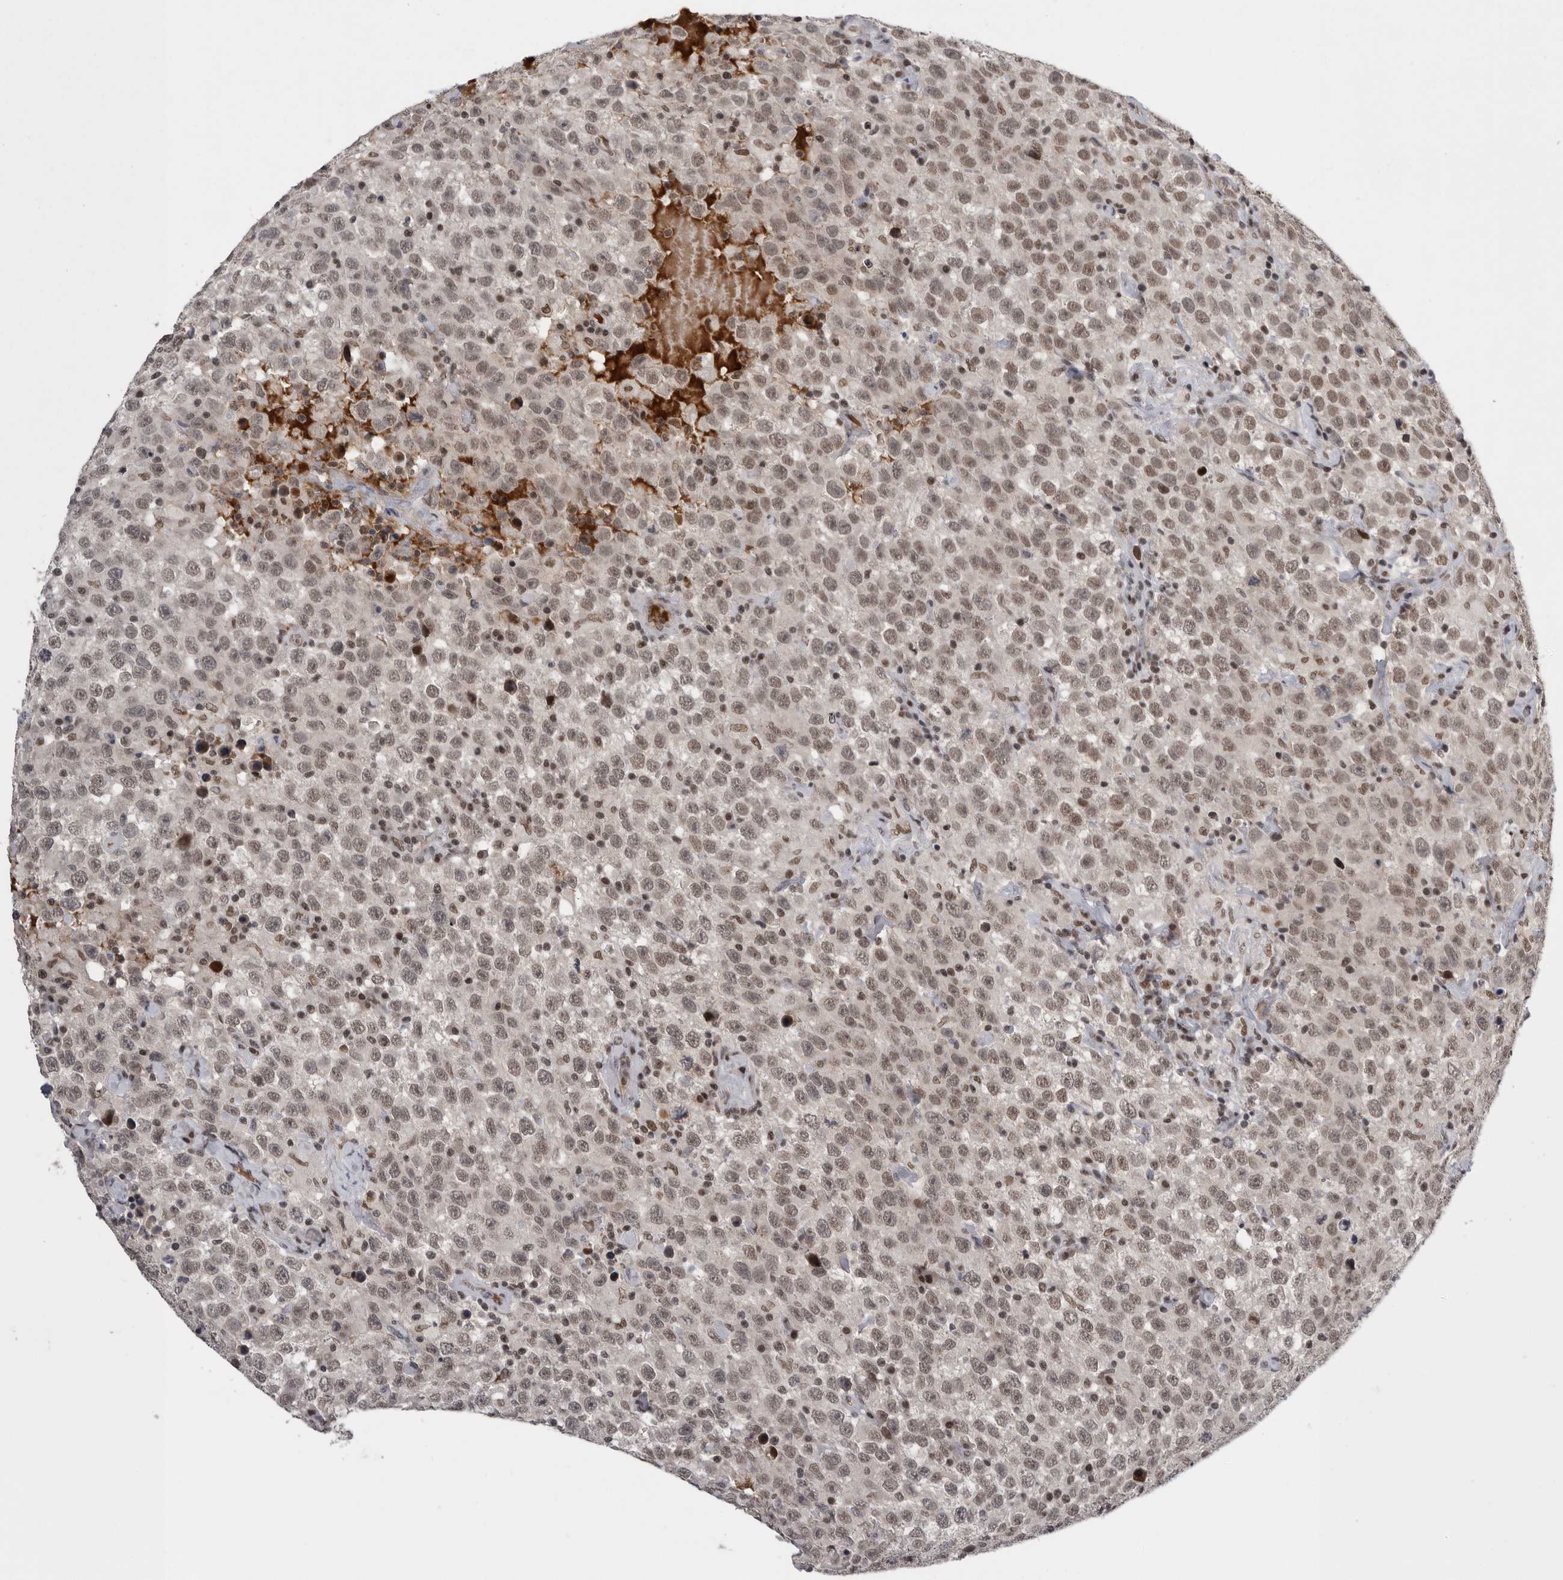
{"staining": {"intensity": "weak", "quantity": ">75%", "location": "nuclear"}, "tissue": "testis cancer", "cell_type": "Tumor cells", "image_type": "cancer", "snomed": [{"axis": "morphology", "description": "Seminoma, NOS"}, {"axis": "topography", "description": "Testis"}], "caption": "Brown immunohistochemical staining in testis cancer (seminoma) exhibits weak nuclear positivity in approximately >75% of tumor cells.", "gene": "POU5F1", "patient": {"sex": "male", "age": 41}}